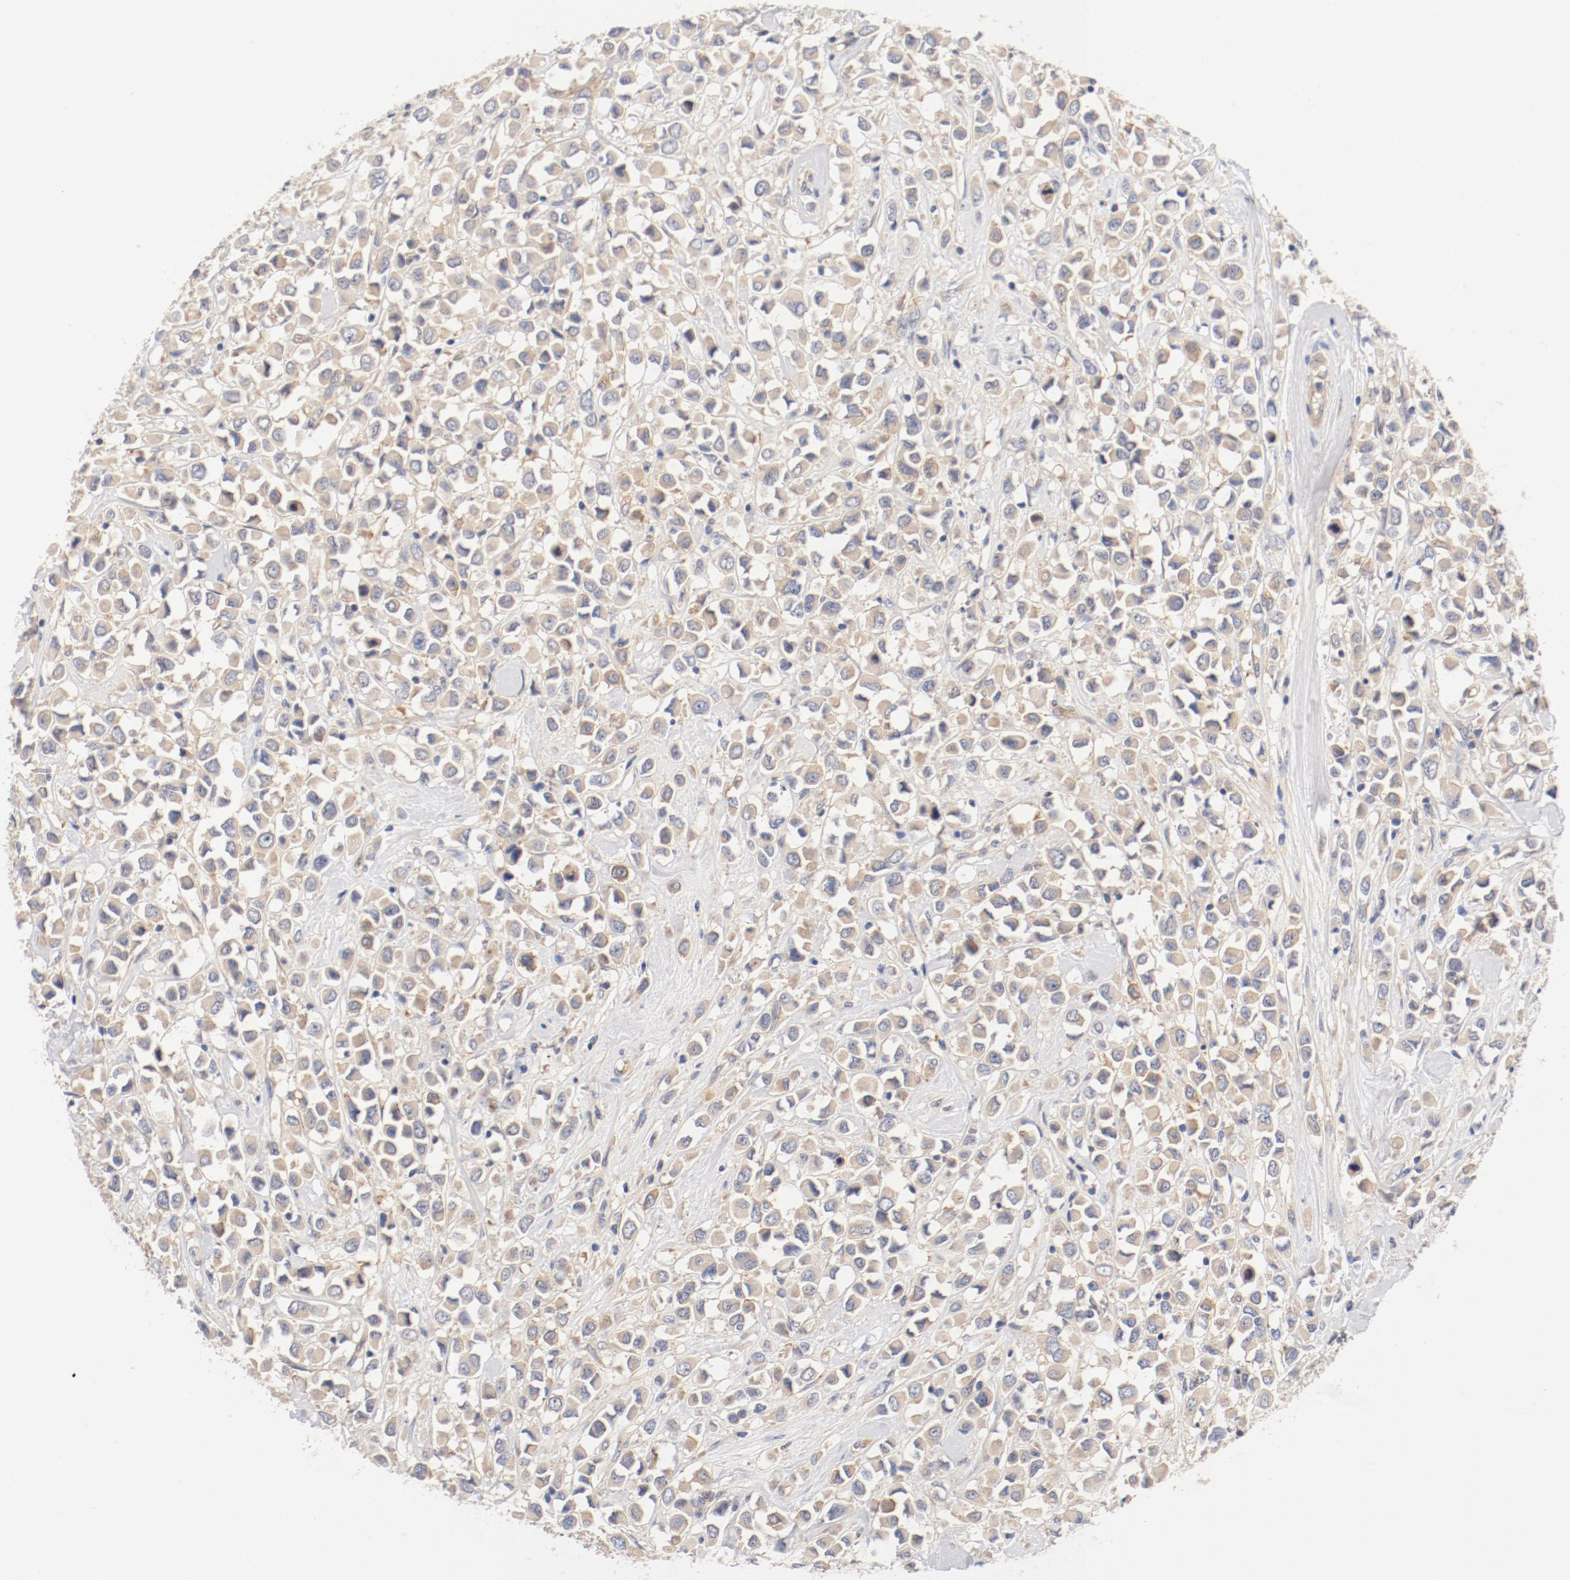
{"staining": {"intensity": "weak", "quantity": ">75%", "location": "cytoplasmic/membranous"}, "tissue": "breast cancer", "cell_type": "Tumor cells", "image_type": "cancer", "snomed": [{"axis": "morphology", "description": "Duct carcinoma"}, {"axis": "topography", "description": "Breast"}], "caption": "Immunohistochemical staining of human breast cancer (invasive ductal carcinoma) shows low levels of weak cytoplasmic/membranous protein positivity in about >75% of tumor cells.", "gene": "DYNC1H1", "patient": {"sex": "female", "age": 61}}